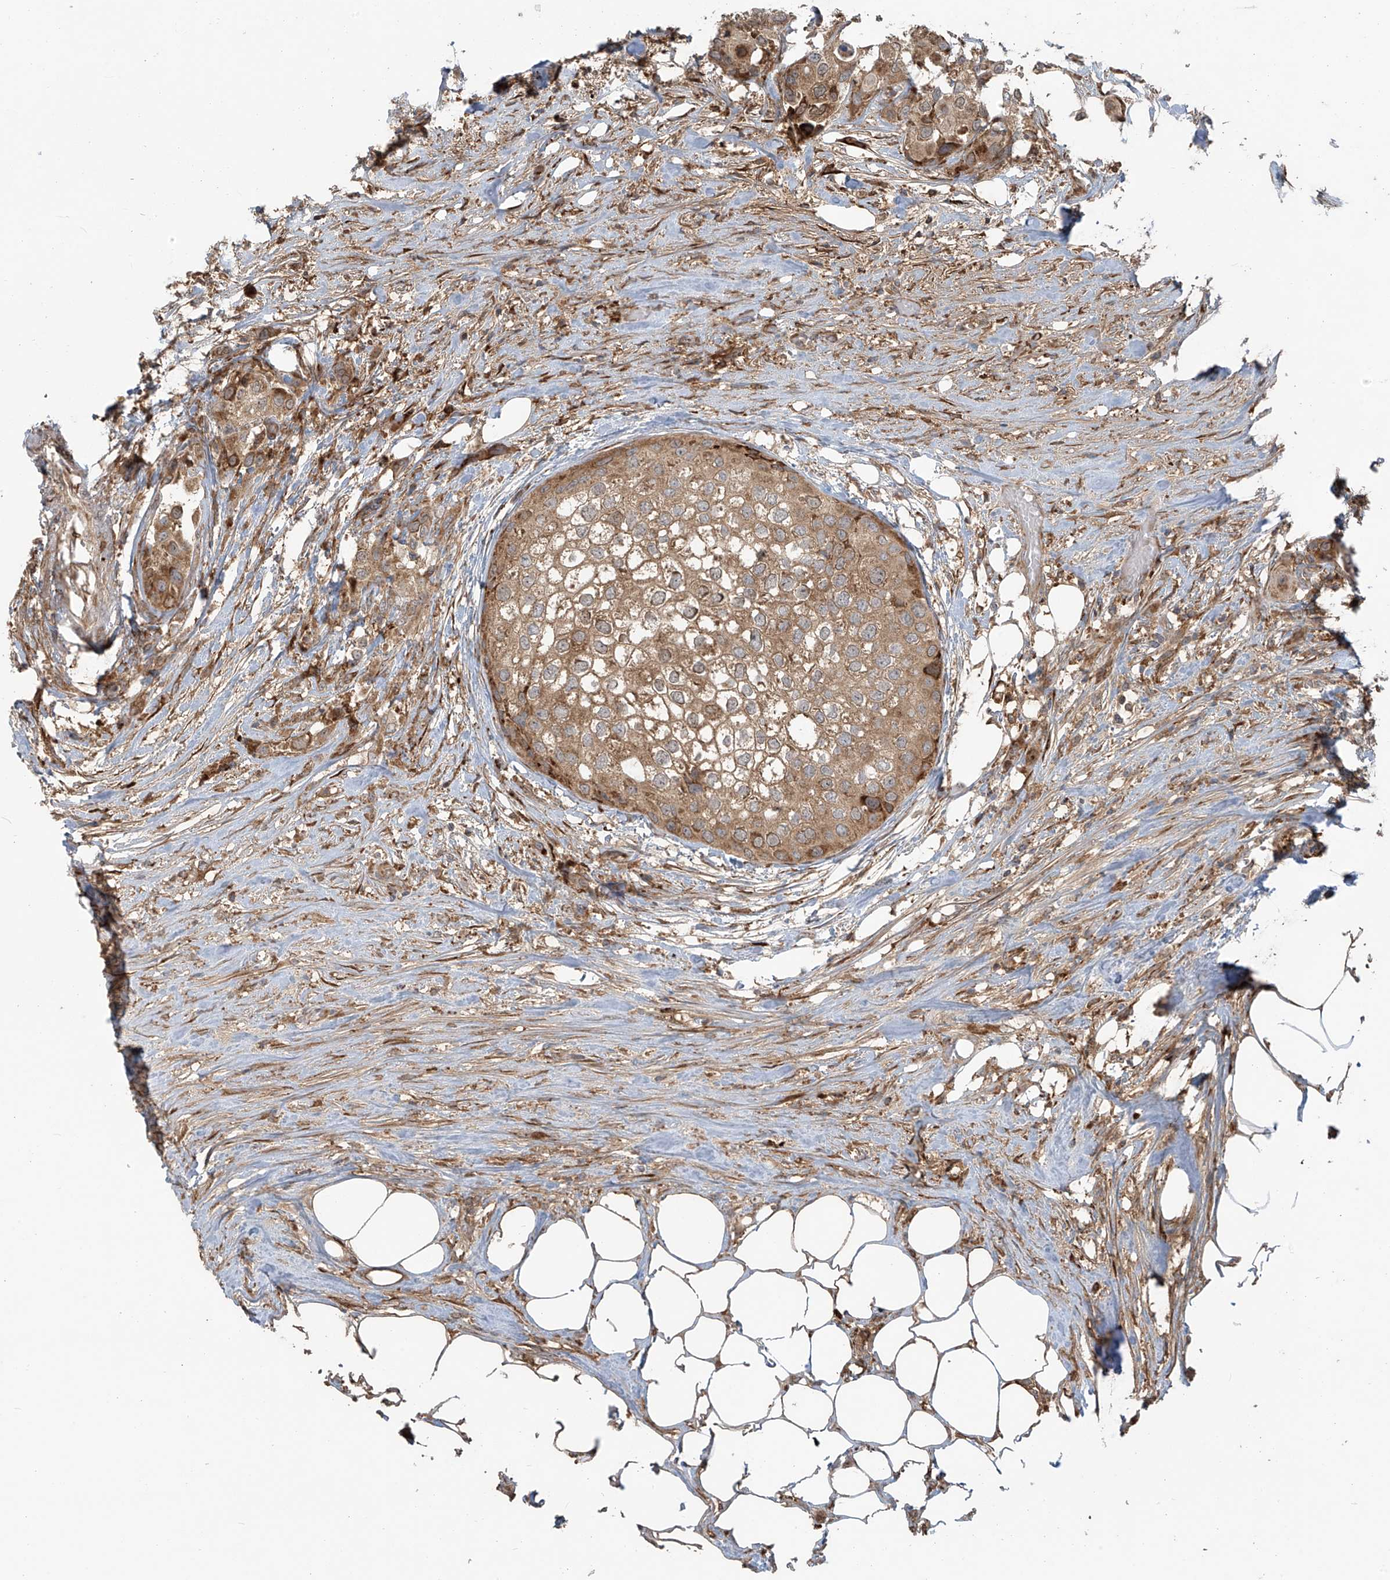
{"staining": {"intensity": "moderate", "quantity": ">75%", "location": "cytoplasmic/membranous"}, "tissue": "urothelial cancer", "cell_type": "Tumor cells", "image_type": "cancer", "snomed": [{"axis": "morphology", "description": "Urothelial carcinoma, High grade"}, {"axis": "topography", "description": "Urinary bladder"}], "caption": "Brown immunohistochemical staining in urothelial cancer reveals moderate cytoplasmic/membranous positivity in about >75% of tumor cells. (DAB = brown stain, brightfield microscopy at high magnification).", "gene": "KATNIP", "patient": {"sex": "male", "age": 64}}